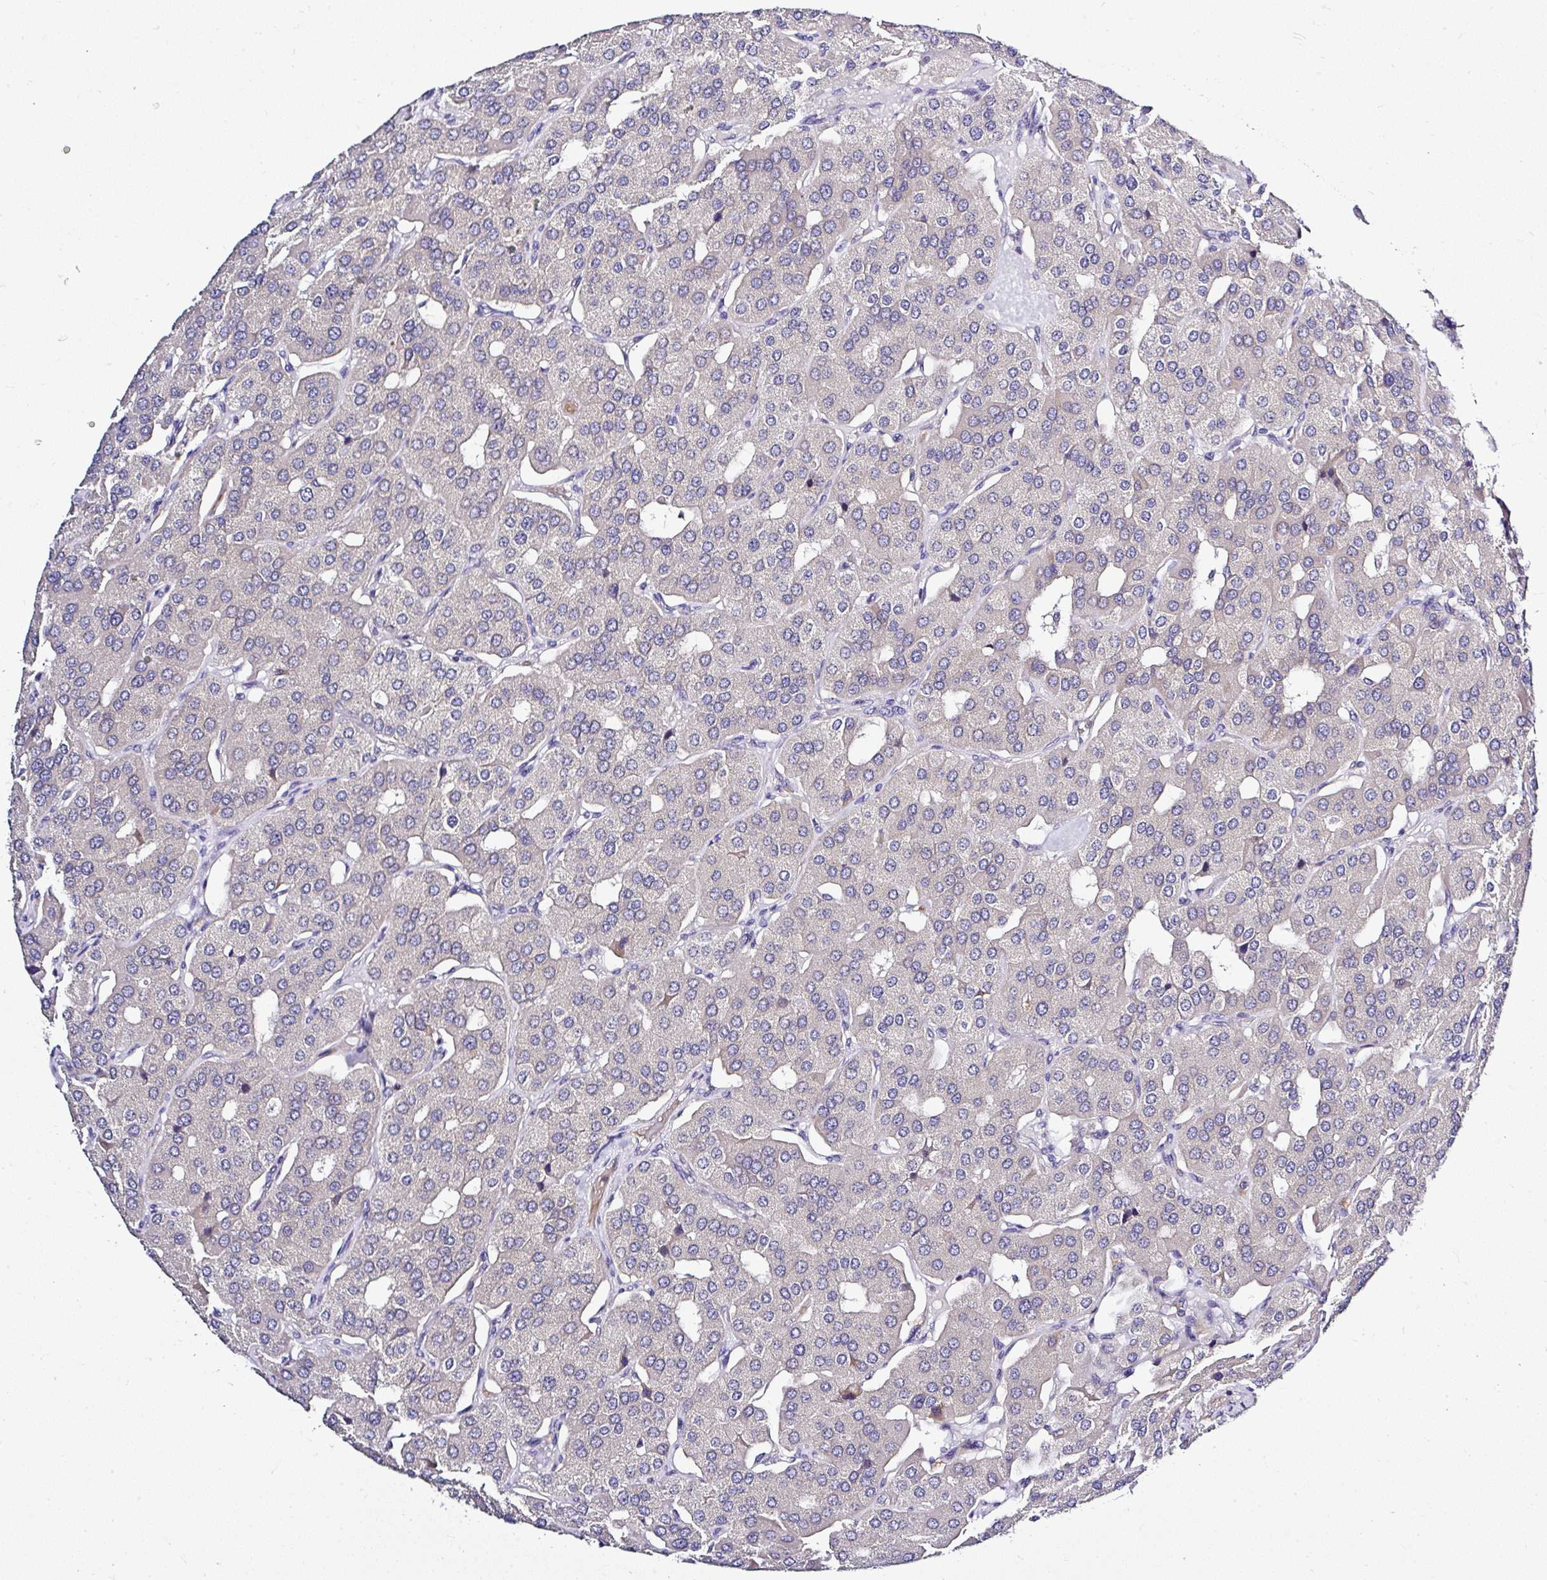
{"staining": {"intensity": "negative", "quantity": "none", "location": "none"}, "tissue": "parathyroid gland", "cell_type": "Glandular cells", "image_type": "normal", "snomed": [{"axis": "morphology", "description": "Normal tissue, NOS"}, {"axis": "morphology", "description": "Adenoma, NOS"}, {"axis": "topography", "description": "Parathyroid gland"}], "caption": "High power microscopy image of an immunohistochemistry histopathology image of benign parathyroid gland, revealing no significant expression in glandular cells.", "gene": "DEPDC5", "patient": {"sex": "female", "age": 86}}